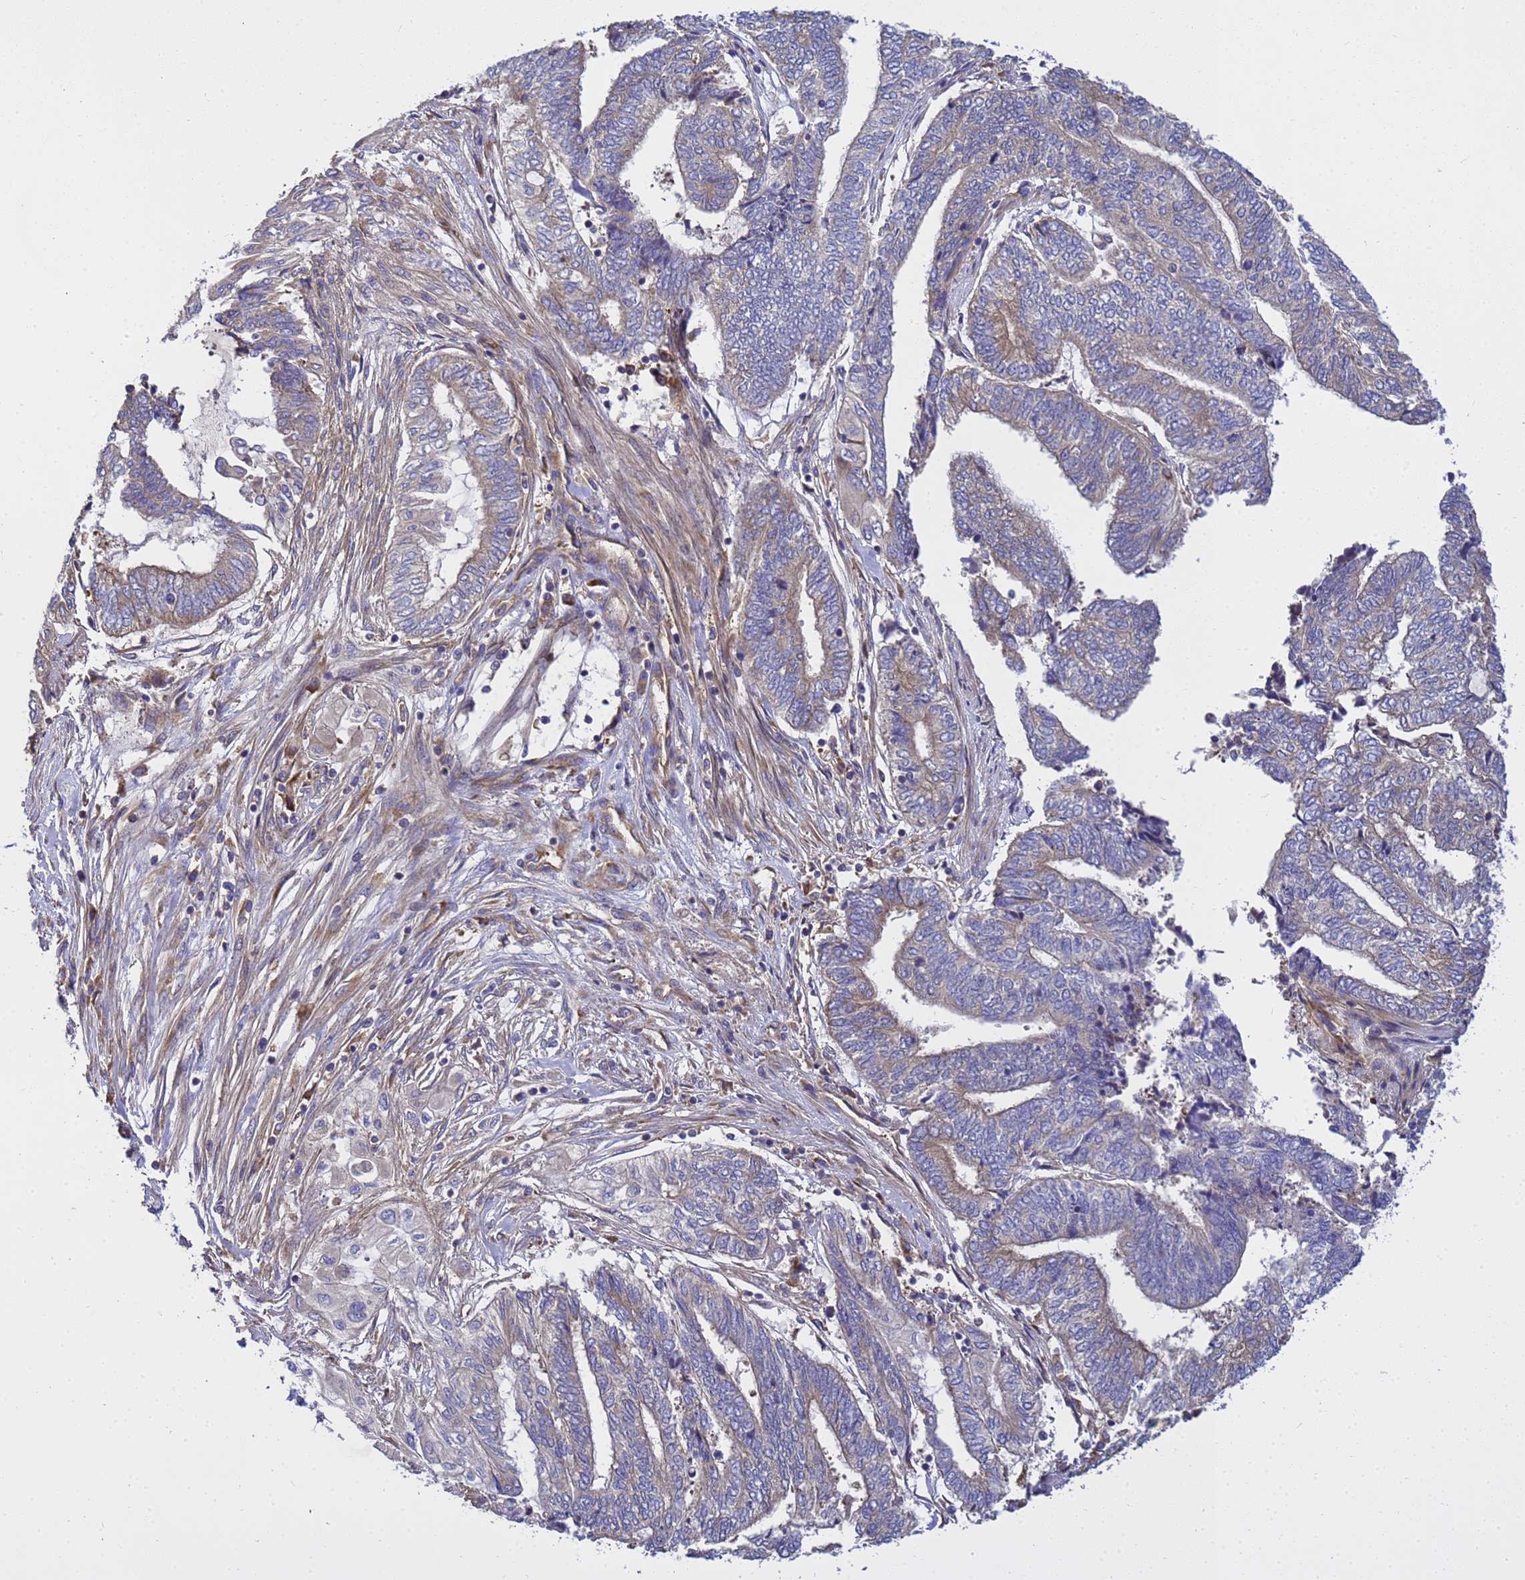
{"staining": {"intensity": "weak", "quantity": "25%-75%", "location": "cytoplasmic/membranous"}, "tissue": "endometrial cancer", "cell_type": "Tumor cells", "image_type": "cancer", "snomed": [{"axis": "morphology", "description": "Adenocarcinoma, NOS"}, {"axis": "topography", "description": "Uterus"}, {"axis": "topography", "description": "Endometrium"}], "caption": "Tumor cells display low levels of weak cytoplasmic/membranous staining in about 25%-75% of cells in human endometrial adenocarcinoma.", "gene": "BECN1", "patient": {"sex": "female", "age": 70}}